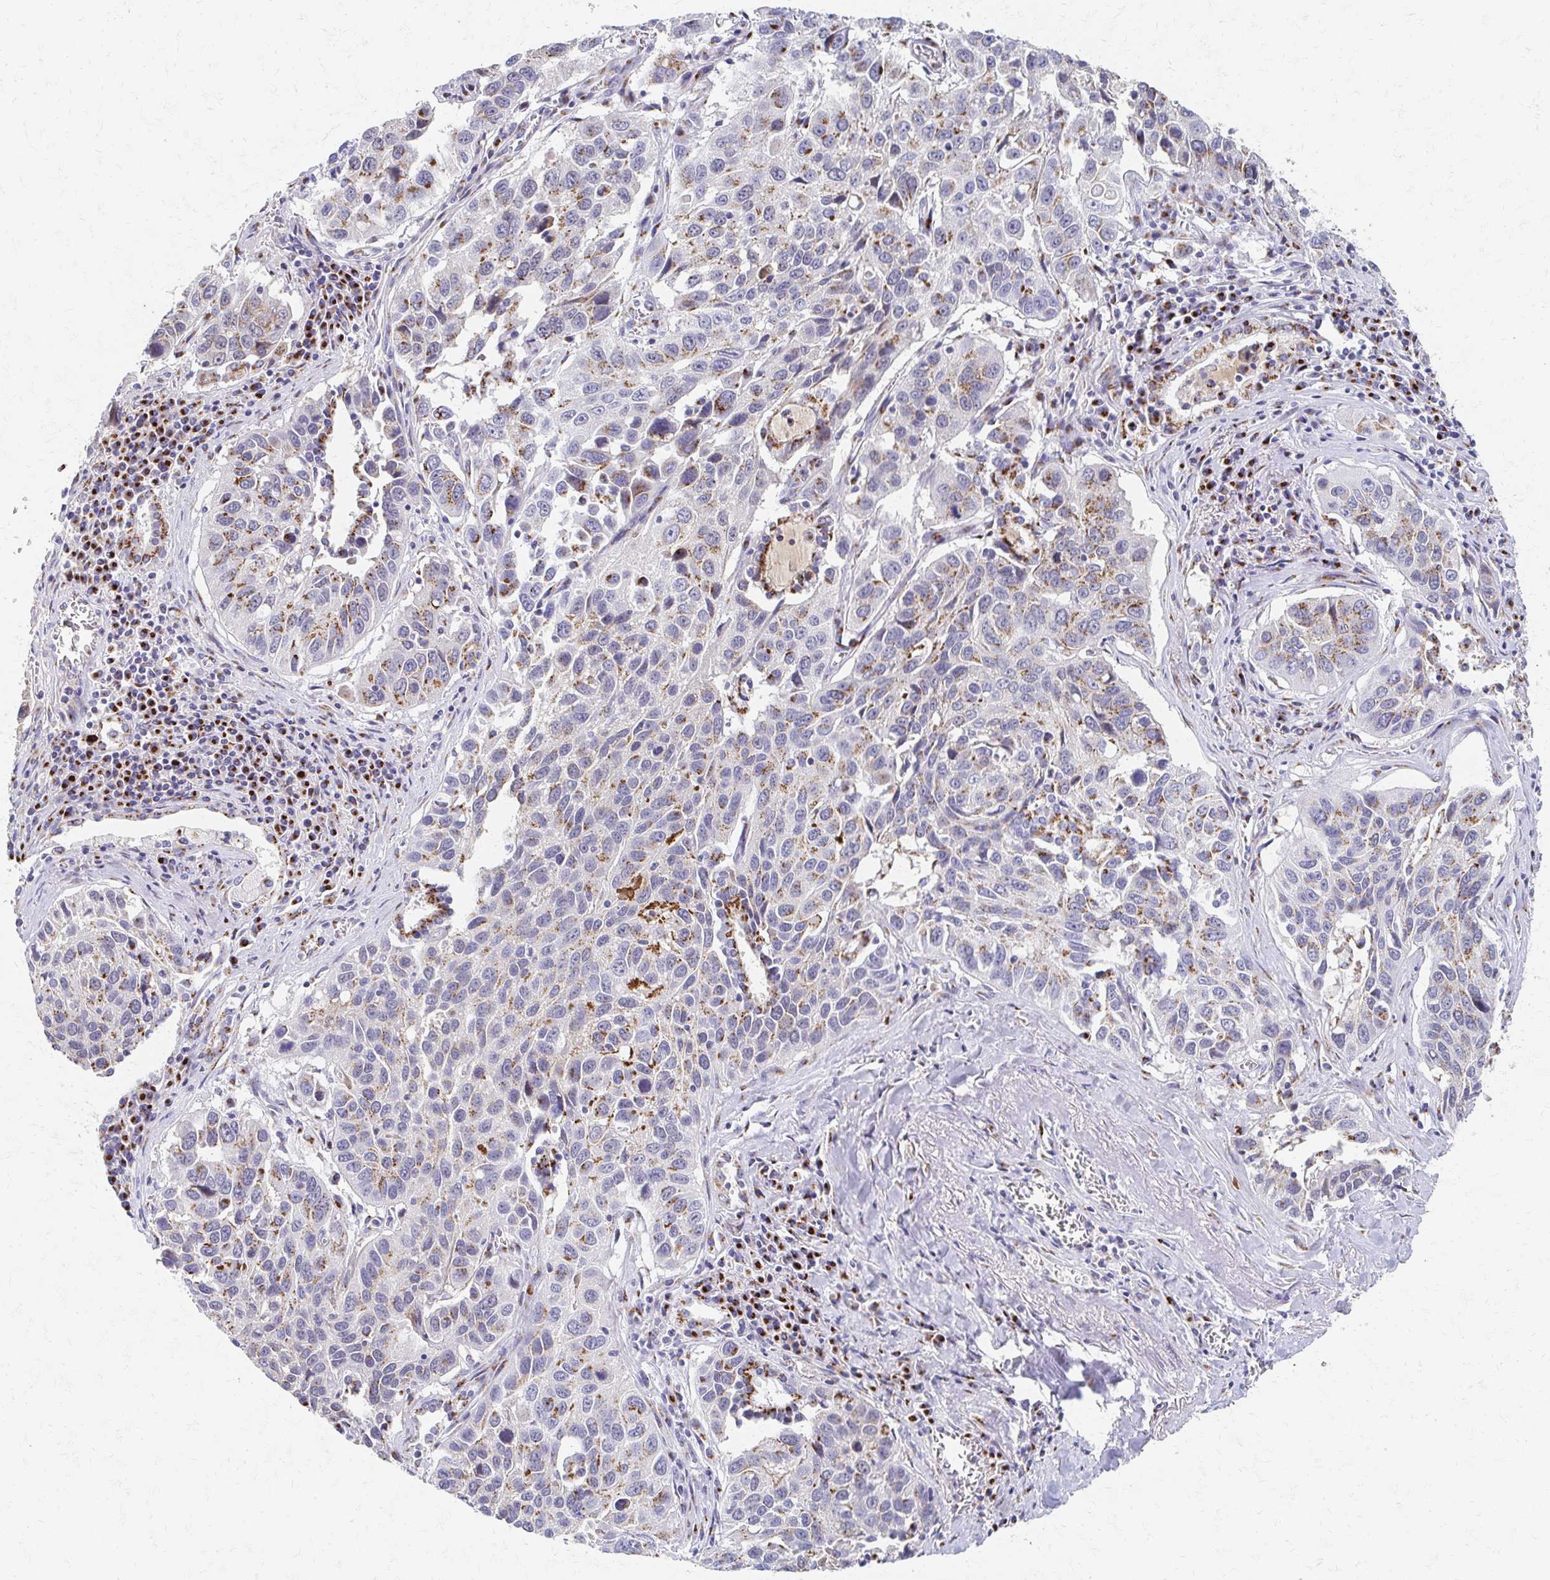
{"staining": {"intensity": "moderate", "quantity": "25%-75%", "location": "cytoplasmic/membranous"}, "tissue": "lung cancer", "cell_type": "Tumor cells", "image_type": "cancer", "snomed": [{"axis": "morphology", "description": "Squamous cell carcinoma, NOS"}, {"axis": "topography", "description": "Lung"}], "caption": "A medium amount of moderate cytoplasmic/membranous positivity is present in about 25%-75% of tumor cells in lung cancer tissue. (DAB IHC with brightfield microscopy, high magnification).", "gene": "TM9SF1", "patient": {"sex": "female", "age": 61}}